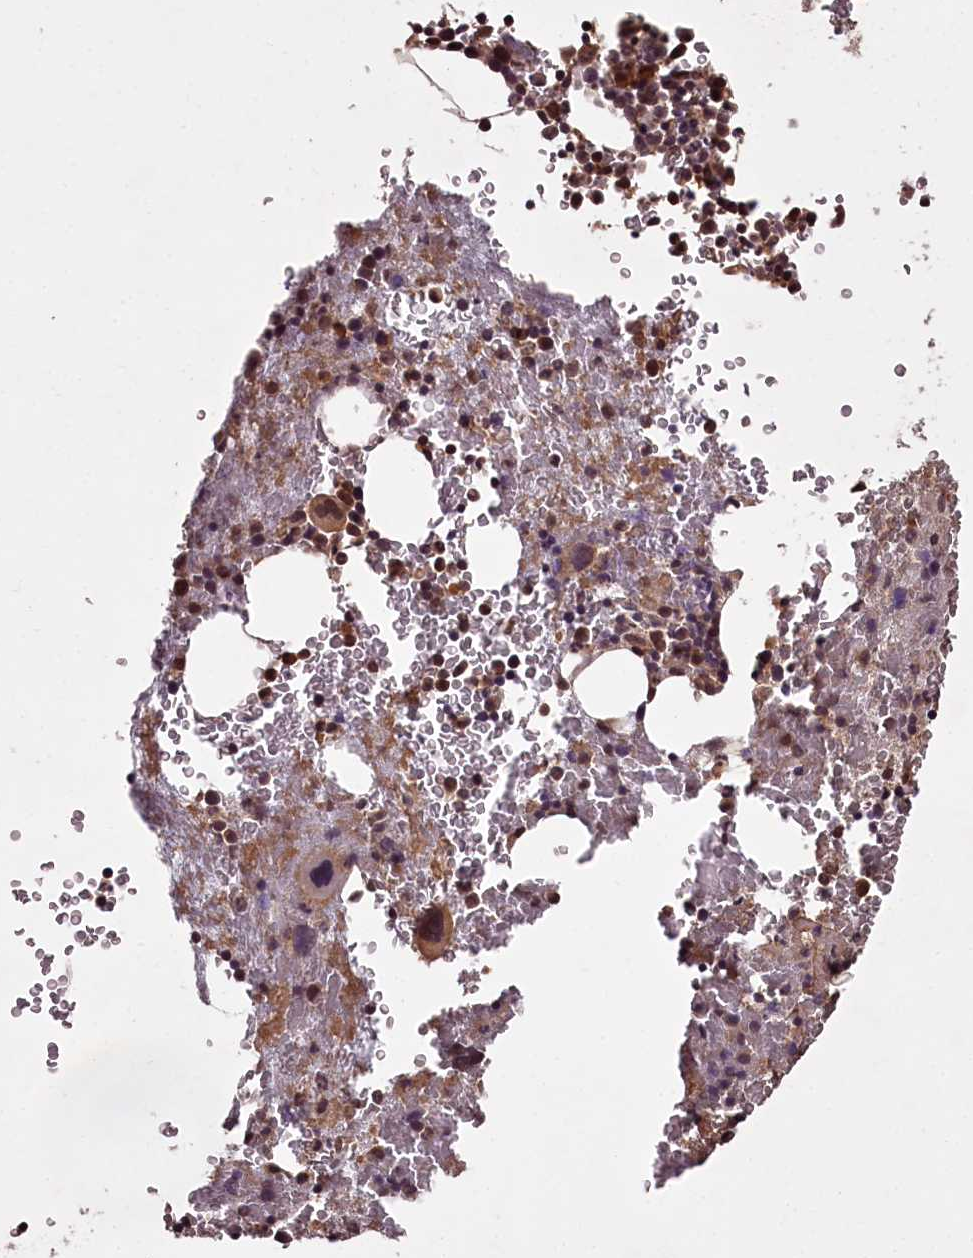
{"staining": {"intensity": "moderate", "quantity": ">75%", "location": "cytoplasmic/membranous,nuclear"}, "tissue": "bone marrow", "cell_type": "Hematopoietic cells", "image_type": "normal", "snomed": [{"axis": "morphology", "description": "Normal tissue, NOS"}, {"axis": "topography", "description": "Bone marrow"}], "caption": "An image showing moderate cytoplasmic/membranous,nuclear positivity in approximately >75% of hematopoietic cells in unremarkable bone marrow, as visualized by brown immunohistochemical staining.", "gene": "NPRL2", "patient": {"sex": "male", "age": 36}}